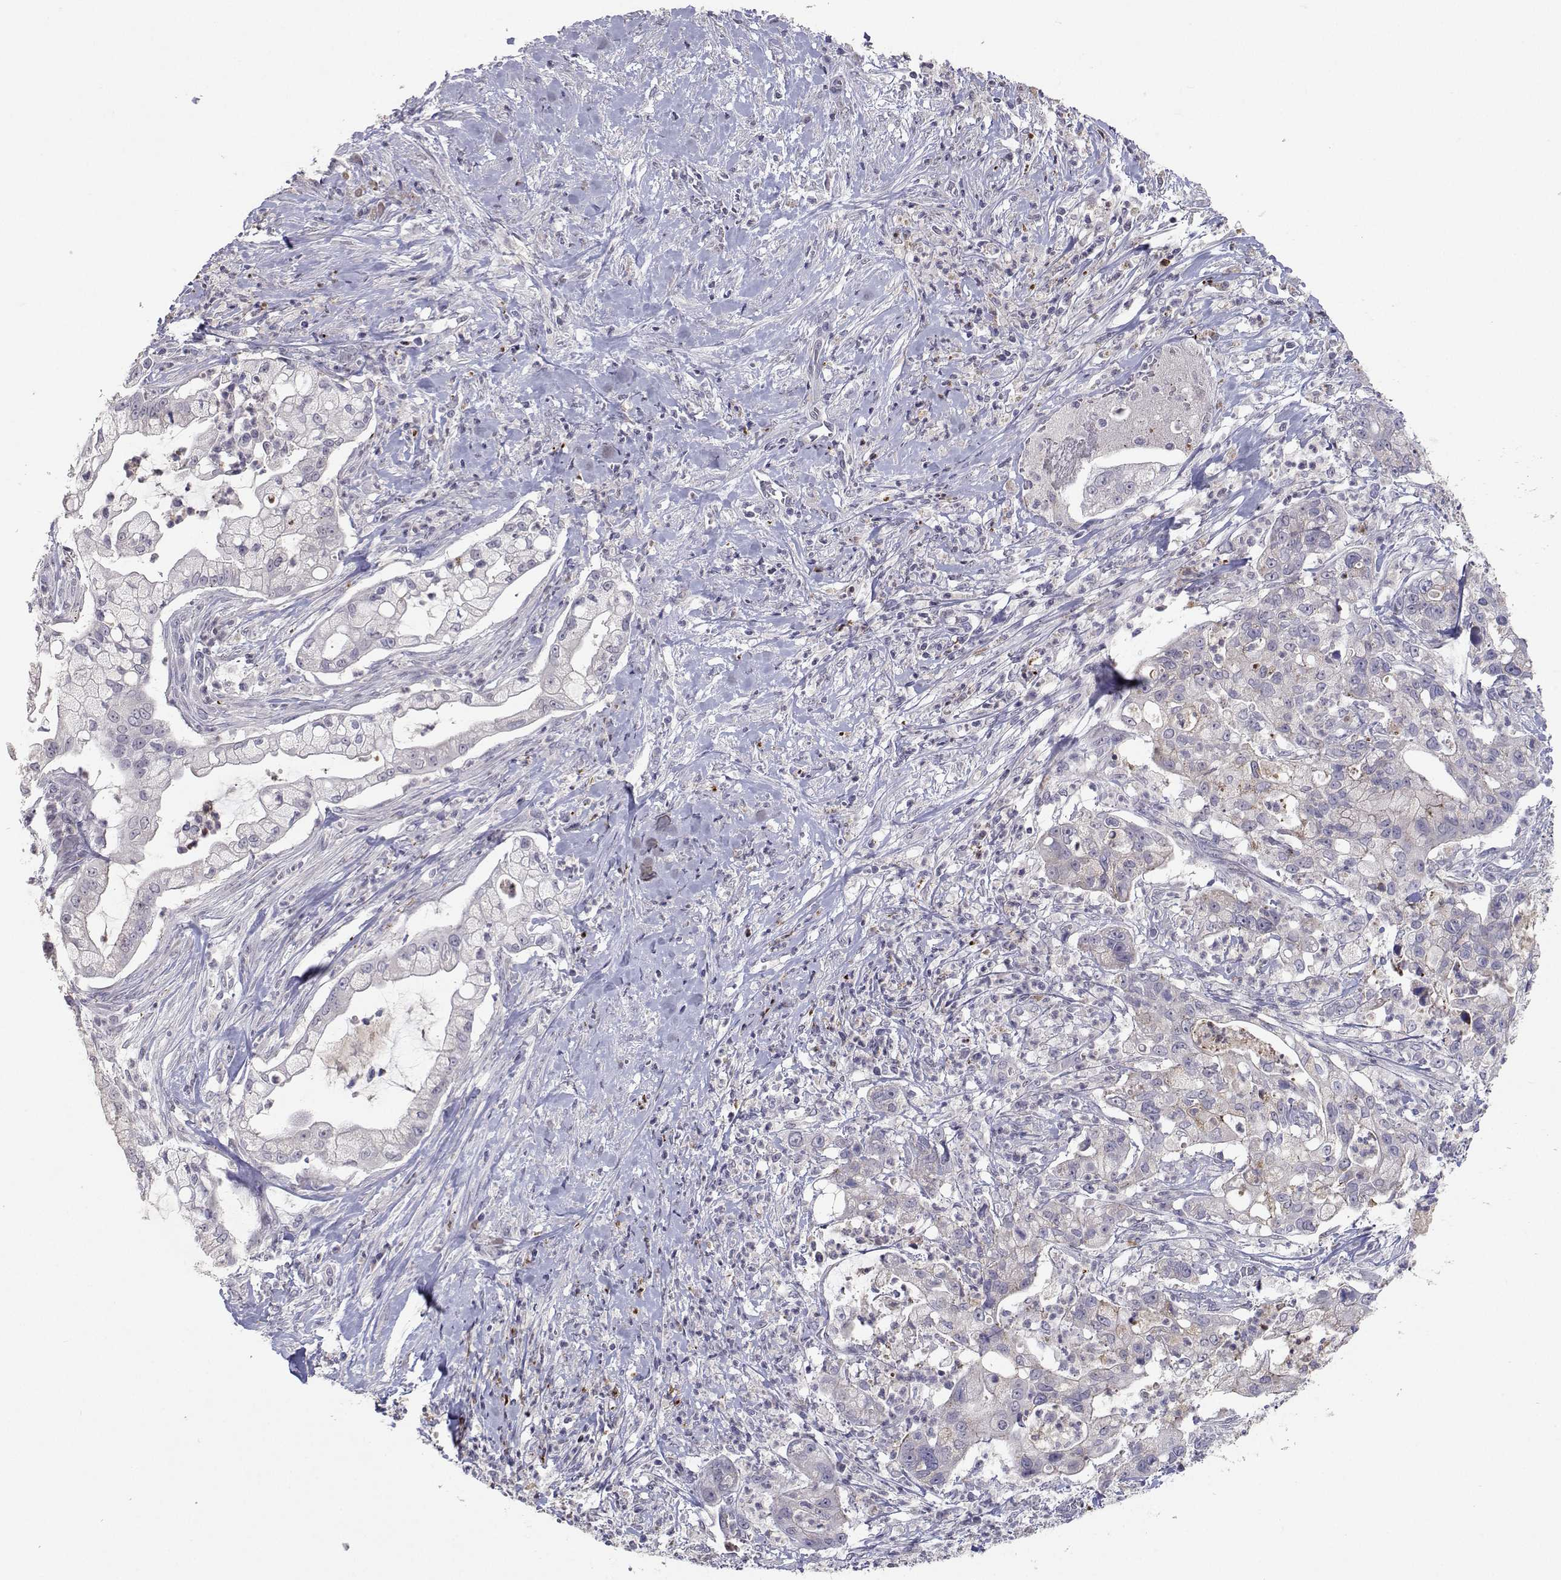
{"staining": {"intensity": "negative", "quantity": "none", "location": "none"}, "tissue": "pancreatic cancer", "cell_type": "Tumor cells", "image_type": "cancer", "snomed": [{"axis": "morphology", "description": "Adenocarcinoma, NOS"}, {"axis": "topography", "description": "Pancreas"}], "caption": "Human pancreatic cancer stained for a protein using immunohistochemistry demonstrates no staining in tumor cells.", "gene": "RBPJL", "patient": {"sex": "female", "age": 69}}